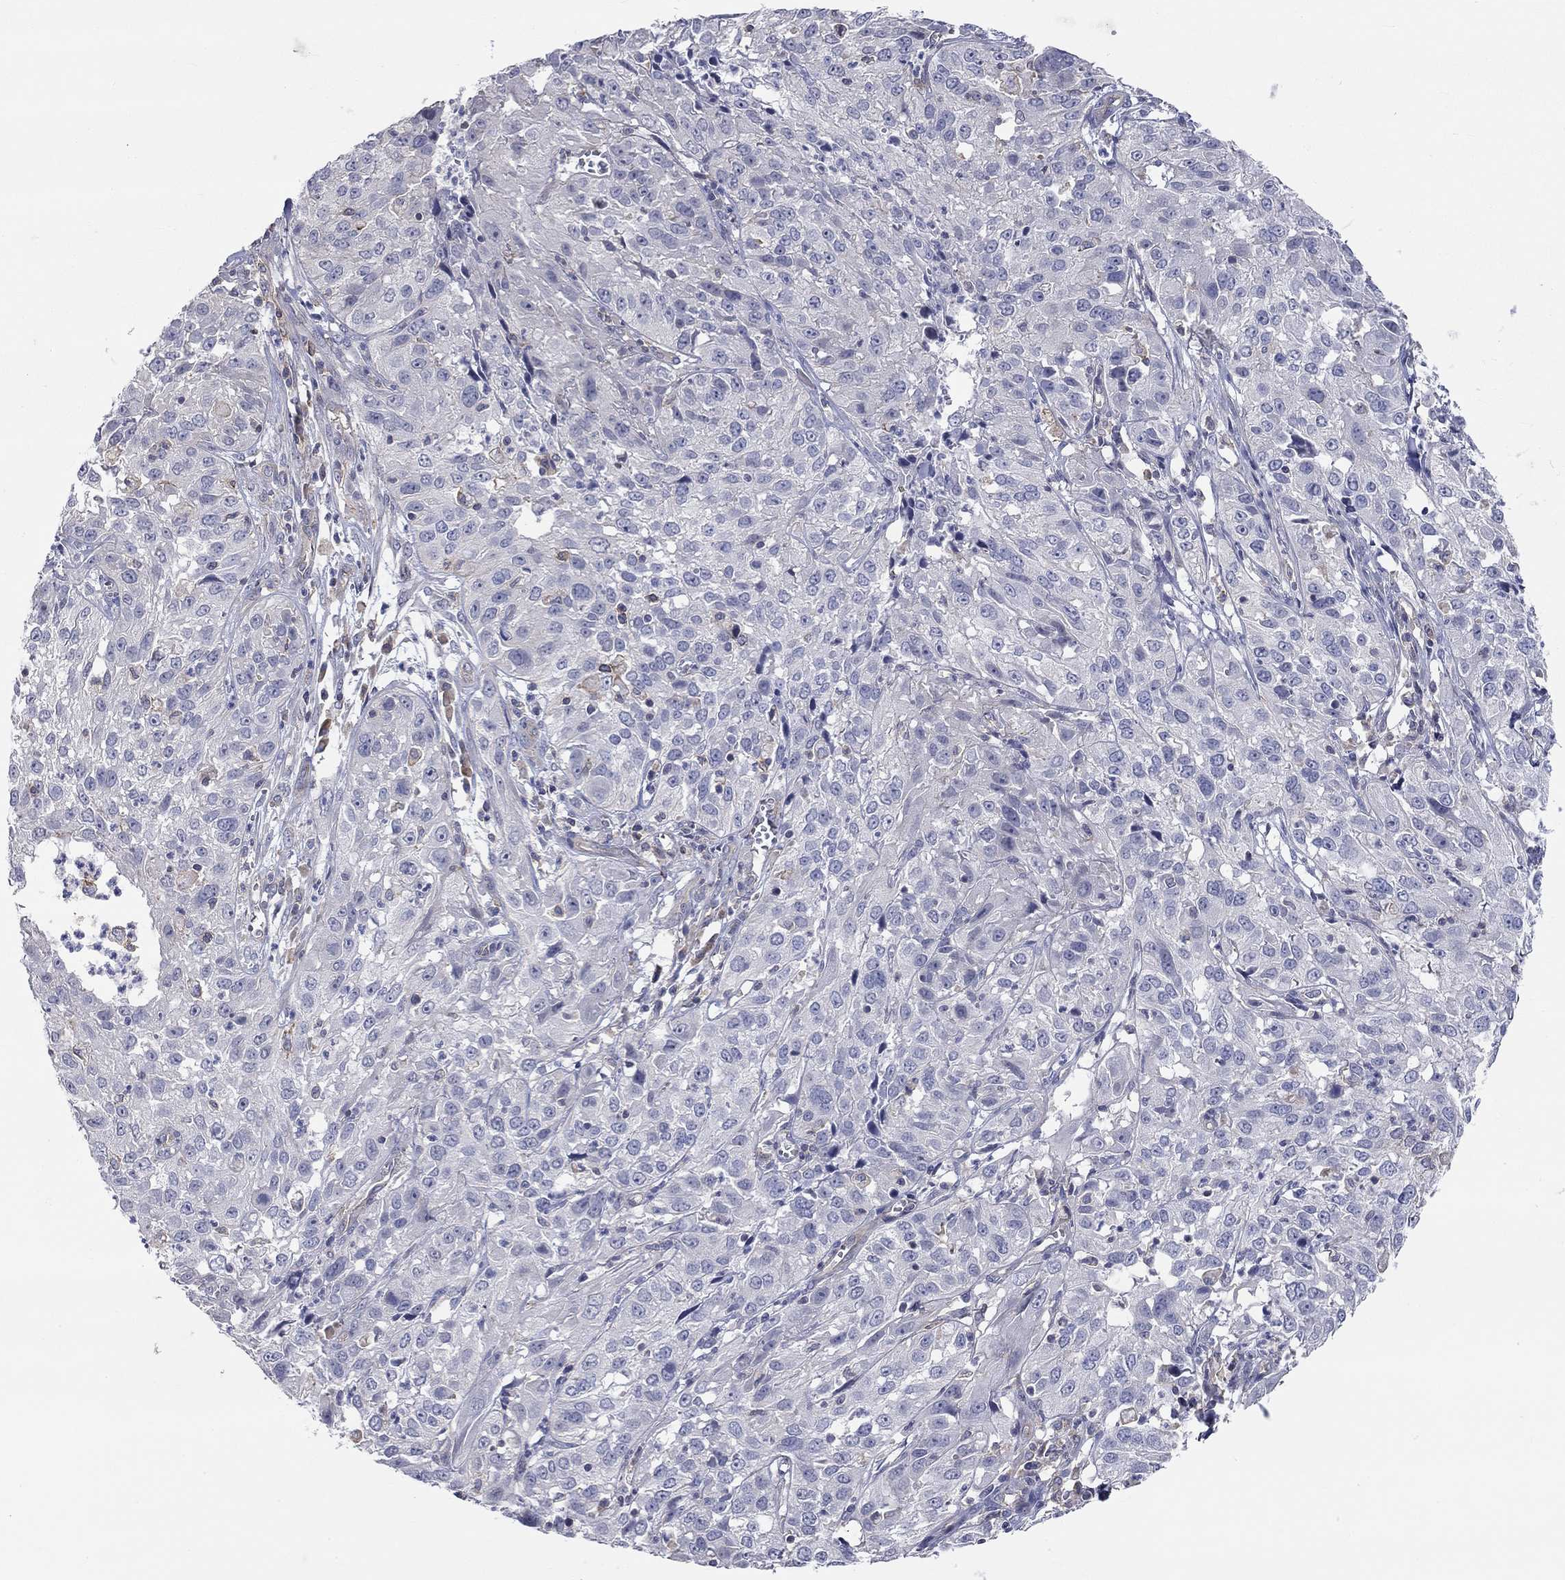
{"staining": {"intensity": "negative", "quantity": "none", "location": "none"}, "tissue": "cervical cancer", "cell_type": "Tumor cells", "image_type": "cancer", "snomed": [{"axis": "morphology", "description": "Squamous cell carcinoma, NOS"}, {"axis": "topography", "description": "Cervix"}], "caption": "IHC image of neoplastic tissue: cervical cancer (squamous cell carcinoma) stained with DAB exhibits no significant protein staining in tumor cells.", "gene": "PCDHGA10", "patient": {"sex": "female", "age": 32}}